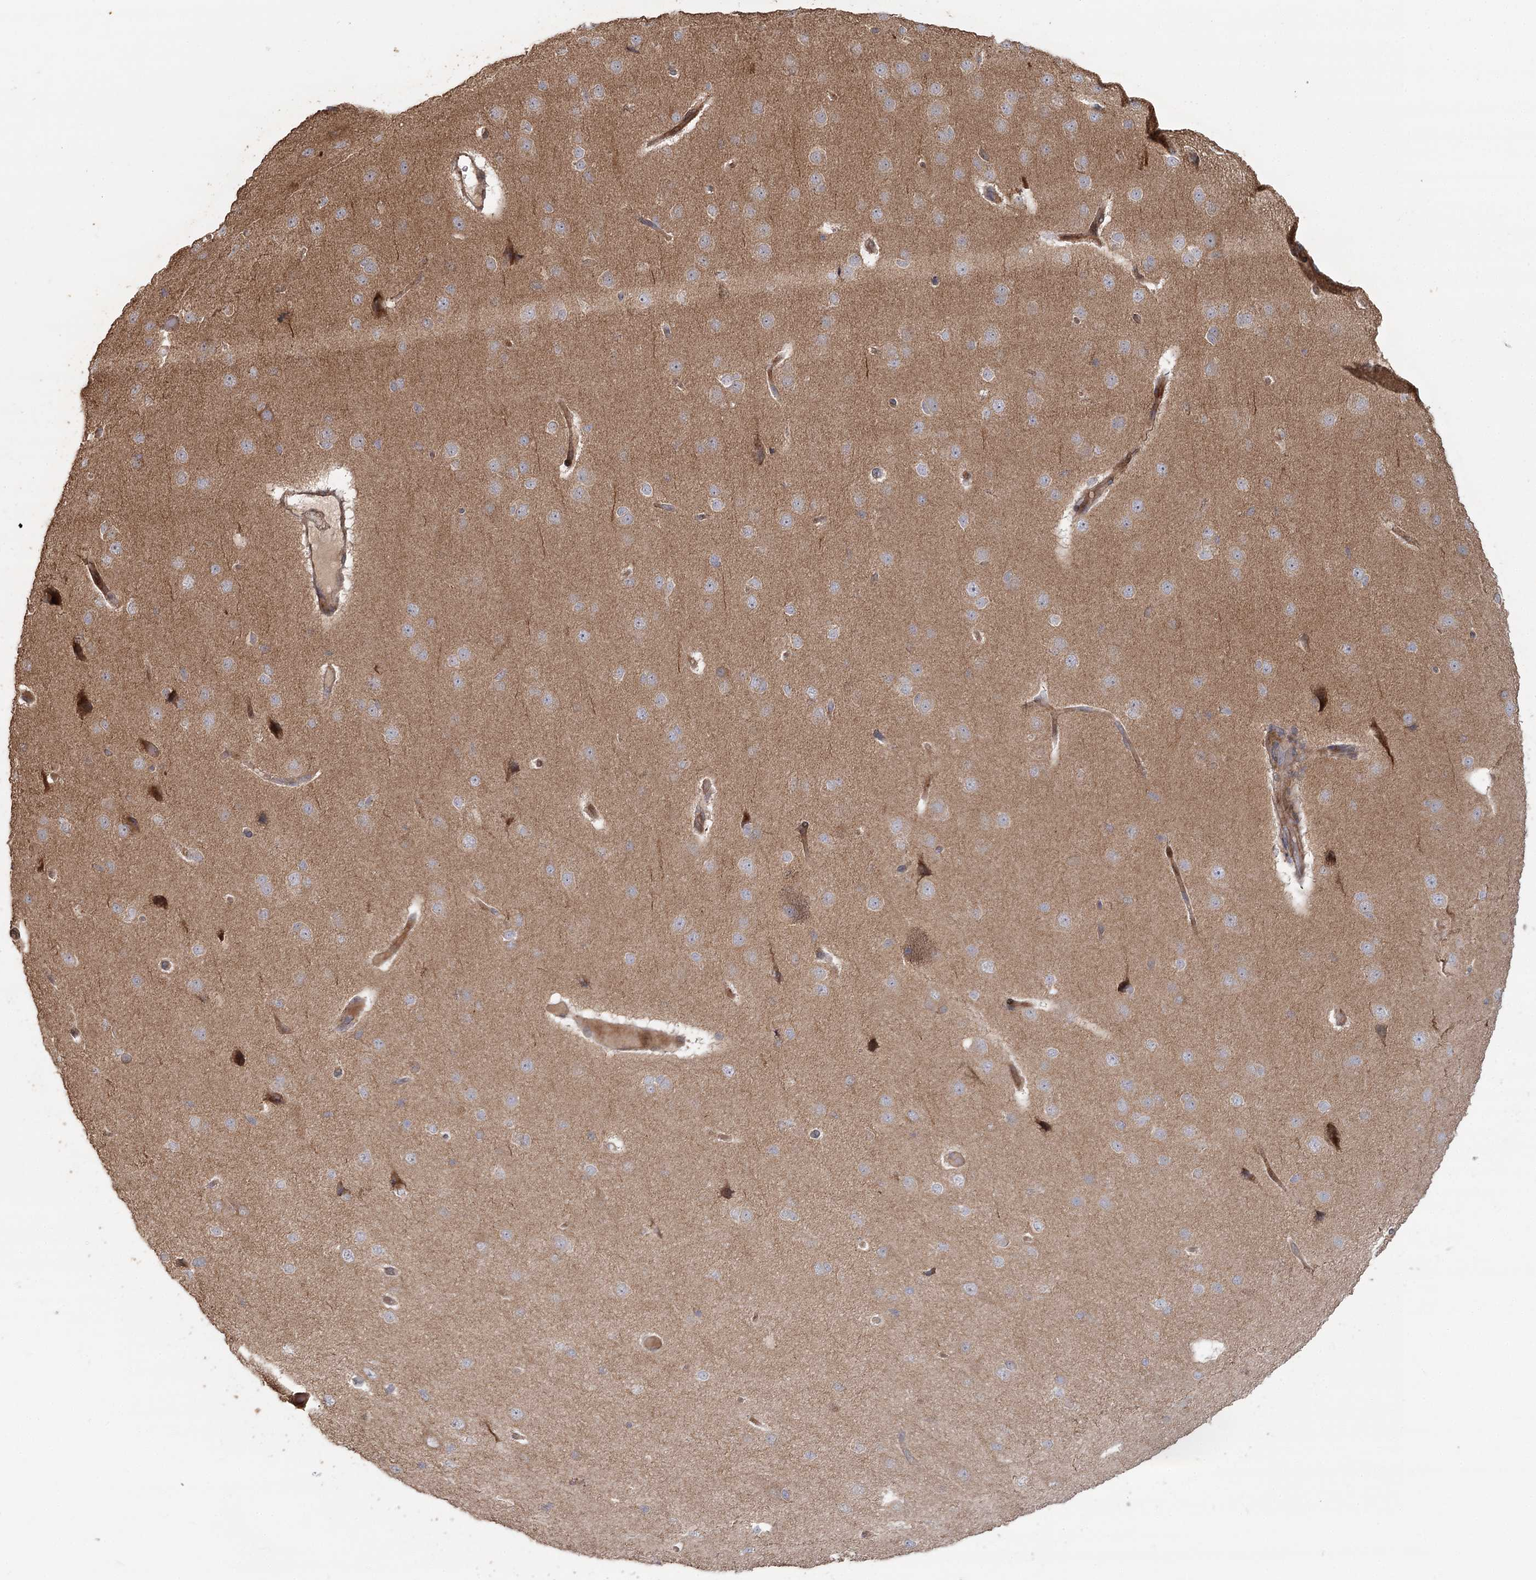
{"staining": {"intensity": "strong", "quantity": "25%-75%", "location": "cytoplasmic/membranous"}, "tissue": "cerebral cortex", "cell_type": "Endothelial cells", "image_type": "normal", "snomed": [{"axis": "morphology", "description": "Normal tissue, NOS"}, {"axis": "morphology", "description": "Developmental malformation"}, {"axis": "topography", "description": "Cerebral cortex"}], "caption": "Brown immunohistochemical staining in benign cerebral cortex shows strong cytoplasmic/membranous staining in about 25%-75% of endothelial cells. The protein of interest is shown in brown color, while the nuclei are stained blue.", "gene": "OBSL1", "patient": {"sex": "female", "age": 30}}